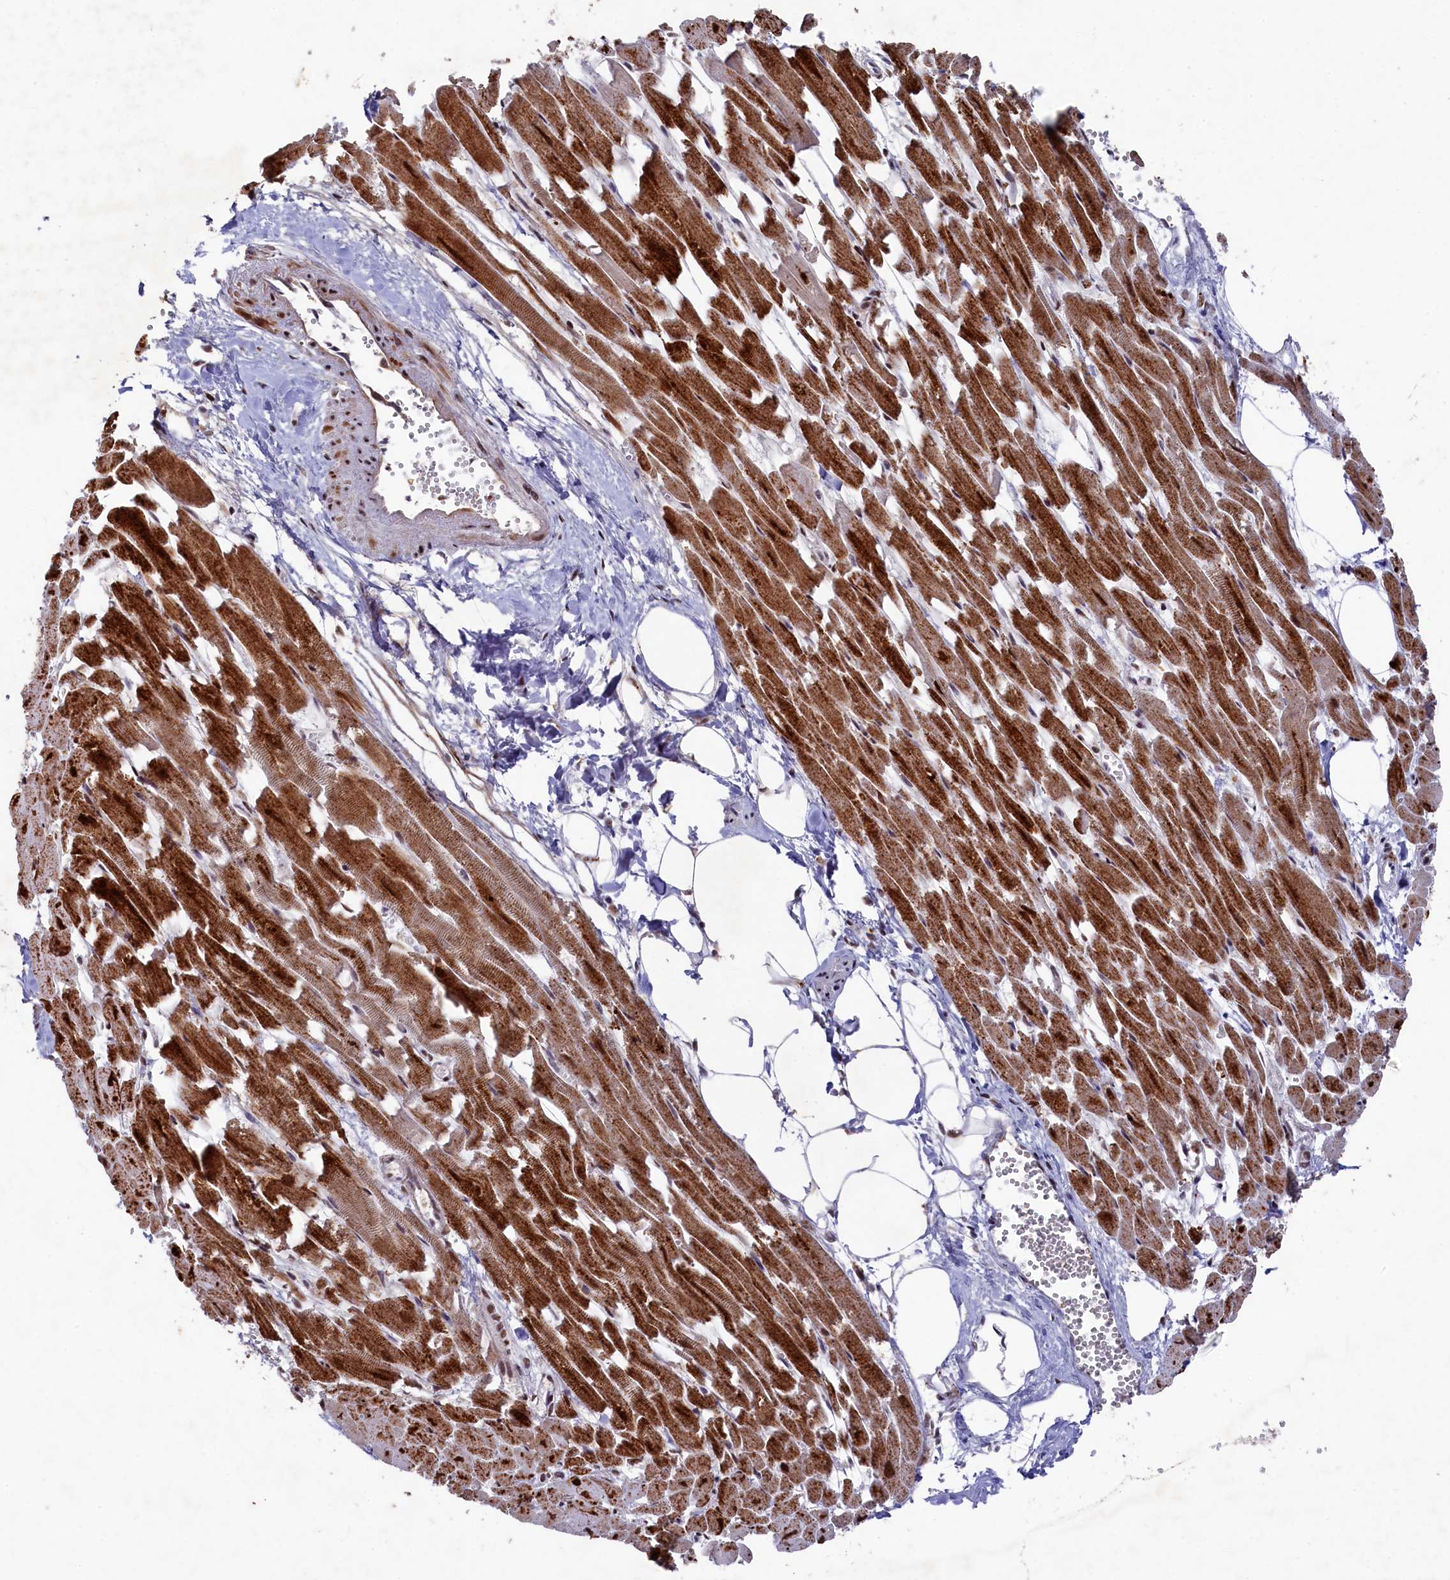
{"staining": {"intensity": "strong", "quantity": ">75%", "location": "cytoplasmic/membranous,nuclear"}, "tissue": "heart muscle", "cell_type": "Cardiomyocytes", "image_type": "normal", "snomed": [{"axis": "morphology", "description": "Normal tissue, NOS"}, {"axis": "topography", "description": "Heart"}], "caption": "Cardiomyocytes reveal high levels of strong cytoplasmic/membranous,nuclear positivity in about >75% of cells in normal human heart muscle. The staining was performed using DAB (3,3'-diaminobenzidine), with brown indicating positive protein expression. Nuclei are stained blue with hematoxylin.", "gene": "PRPF31", "patient": {"sex": "female", "age": 64}}